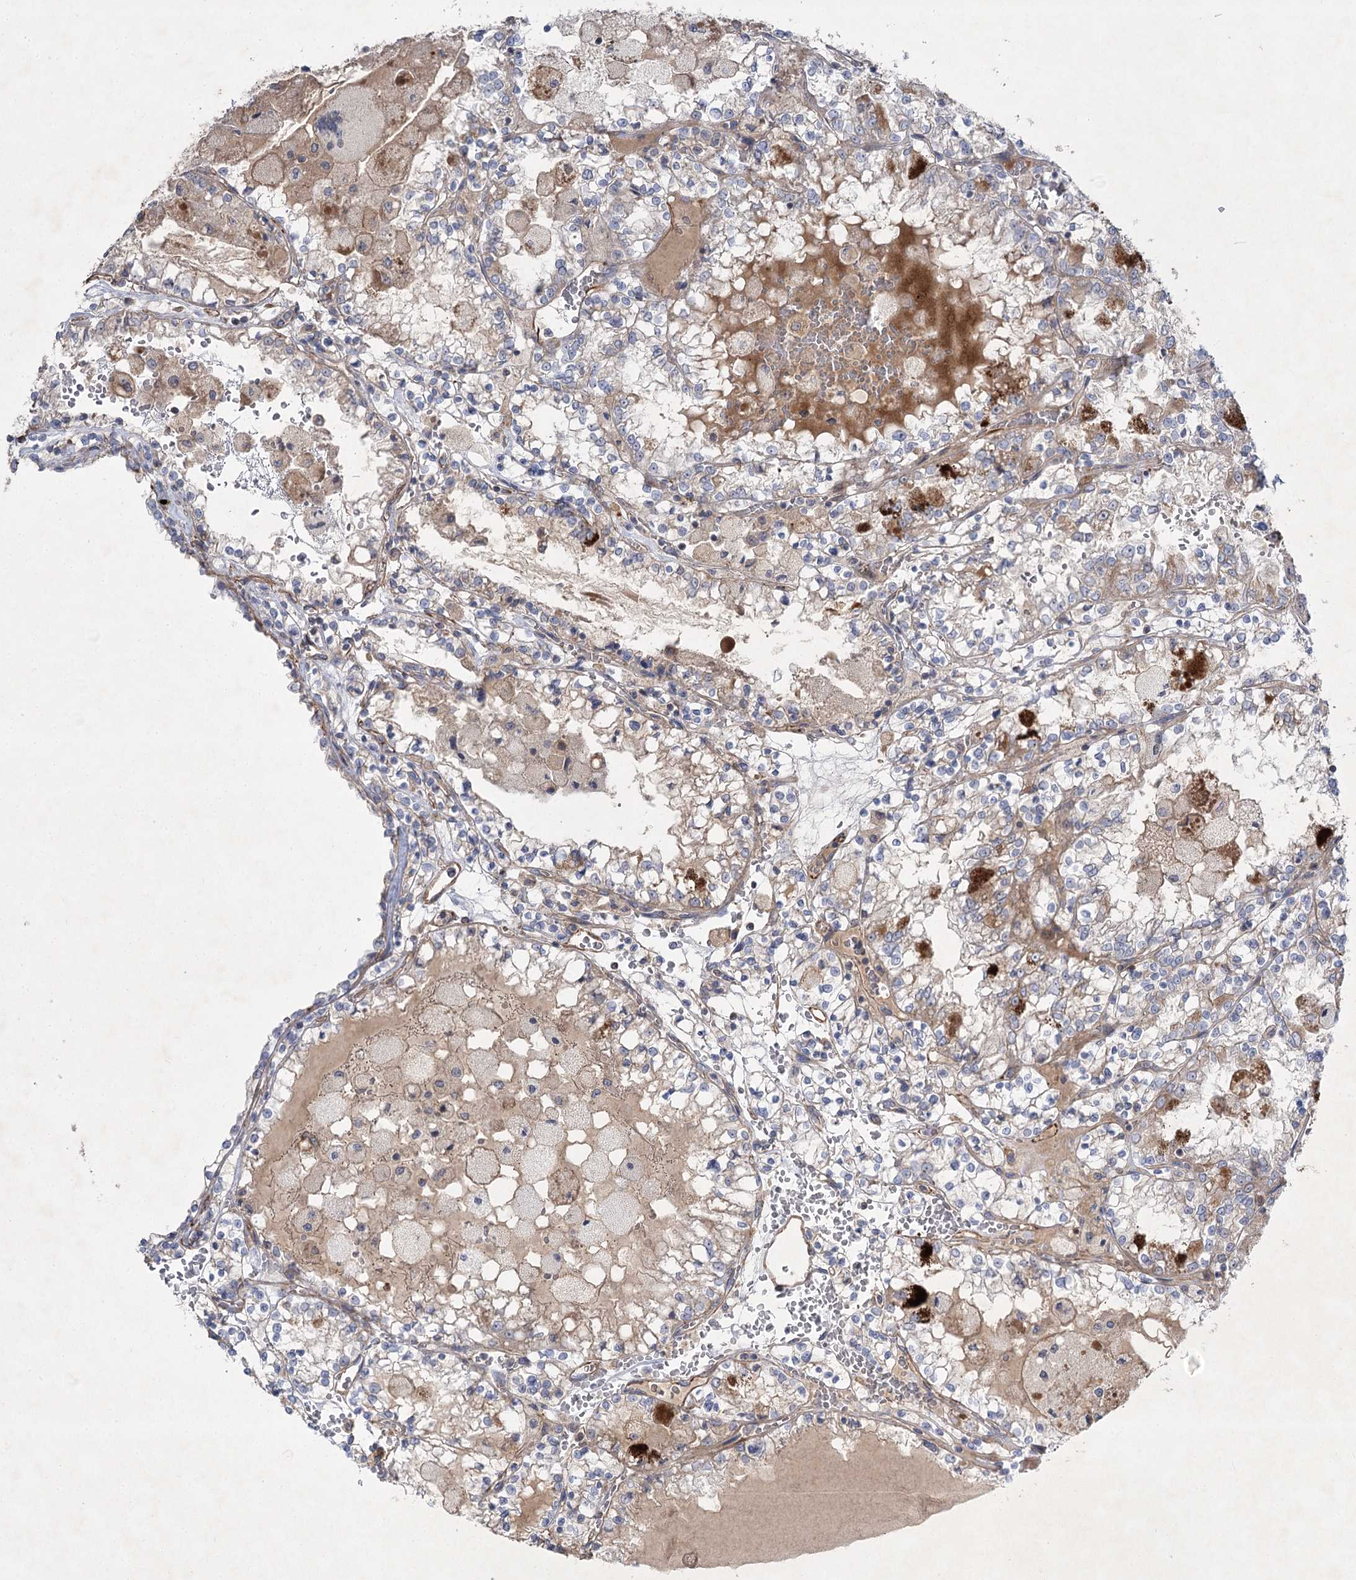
{"staining": {"intensity": "negative", "quantity": "none", "location": "none"}, "tissue": "renal cancer", "cell_type": "Tumor cells", "image_type": "cancer", "snomed": [{"axis": "morphology", "description": "Adenocarcinoma, NOS"}, {"axis": "topography", "description": "Kidney"}], "caption": "This is a micrograph of IHC staining of adenocarcinoma (renal), which shows no expression in tumor cells. (DAB IHC, high magnification).", "gene": "KIAA0825", "patient": {"sex": "female", "age": 56}}